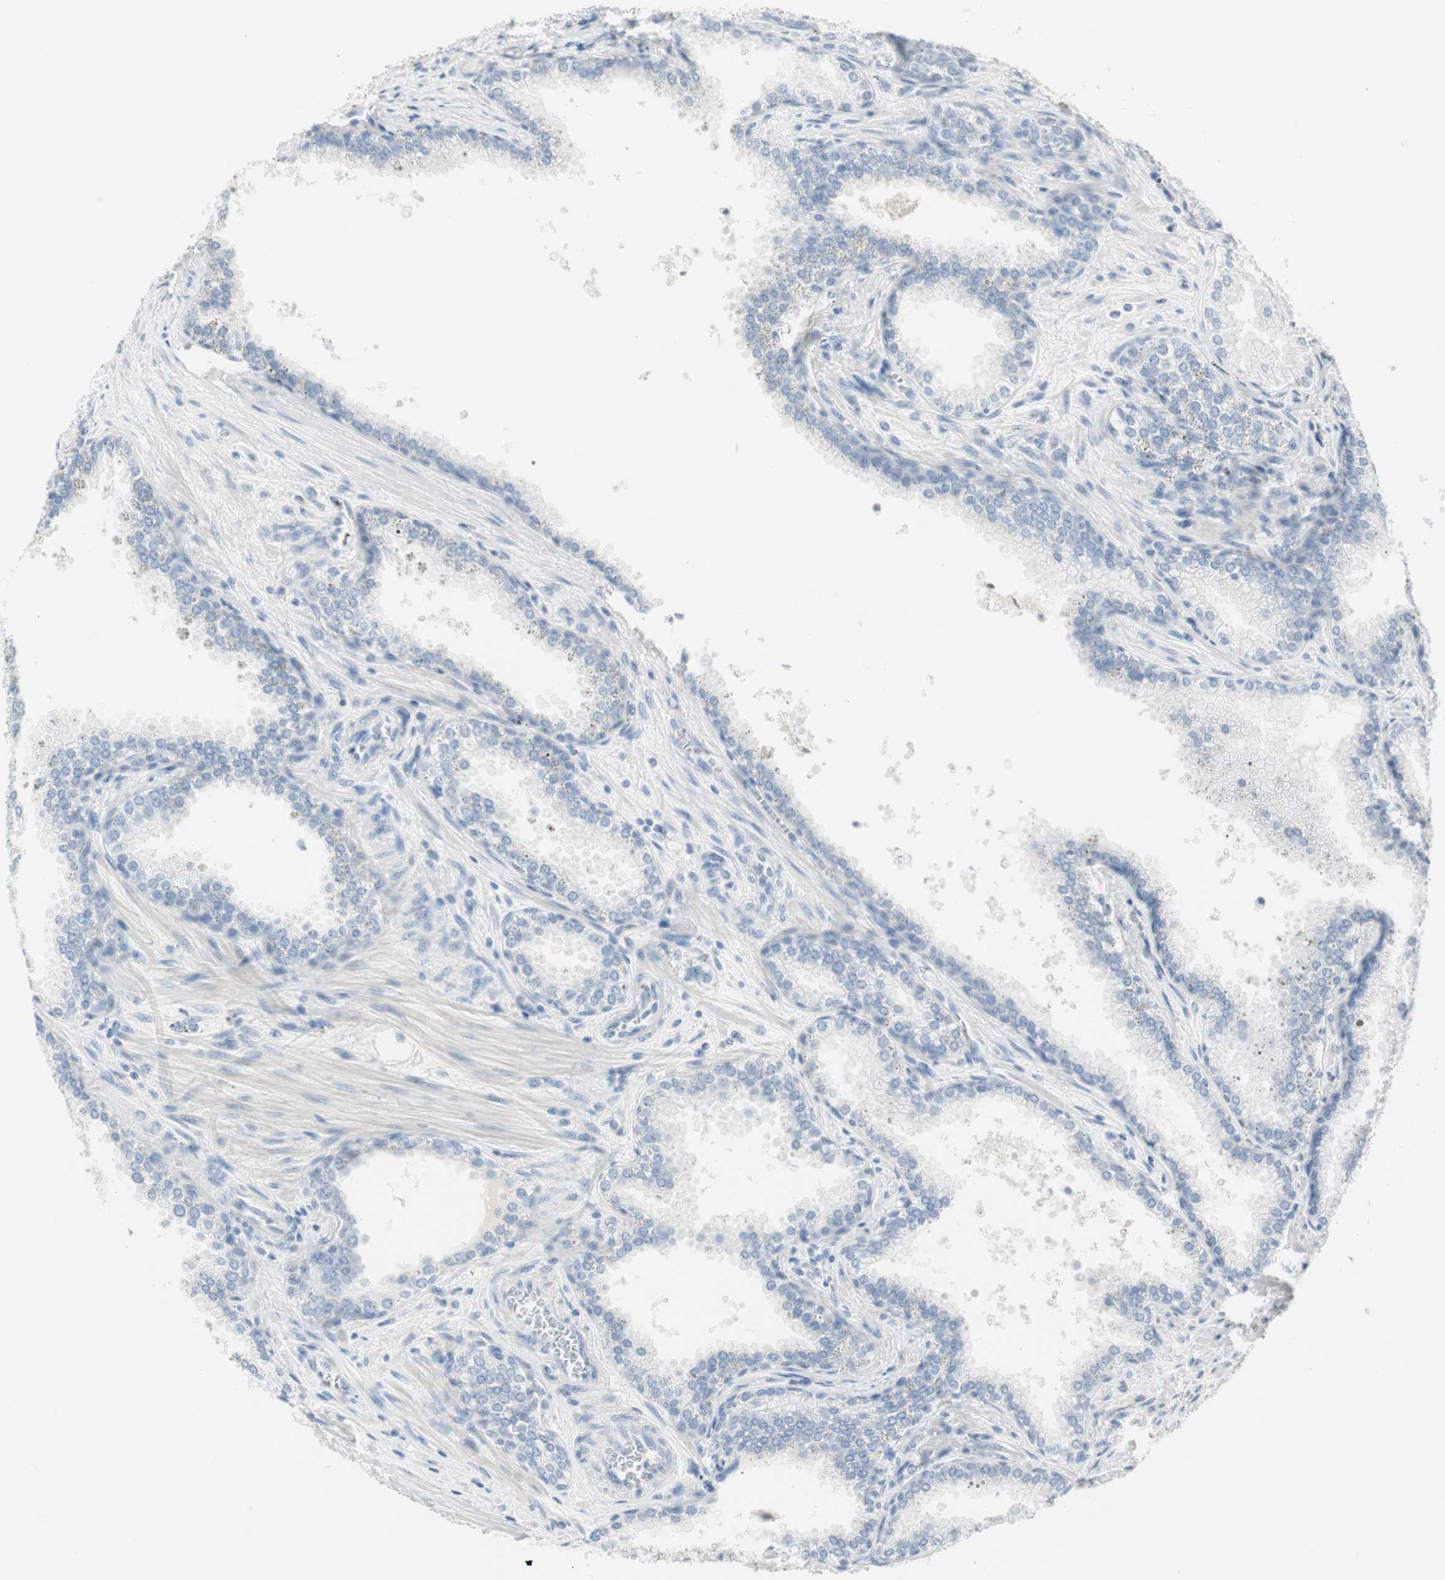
{"staining": {"intensity": "negative", "quantity": "none", "location": "none"}, "tissue": "prostate cancer", "cell_type": "Tumor cells", "image_type": "cancer", "snomed": [{"axis": "morphology", "description": "Adenocarcinoma, Low grade"}, {"axis": "topography", "description": "Prostate"}], "caption": "Immunohistochemistry image of human low-grade adenocarcinoma (prostate) stained for a protein (brown), which exhibits no staining in tumor cells. (DAB (3,3'-diaminobenzidine) immunohistochemistry (IHC), high magnification).", "gene": "MLLT10", "patient": {"sex": "male", "age": 60}}